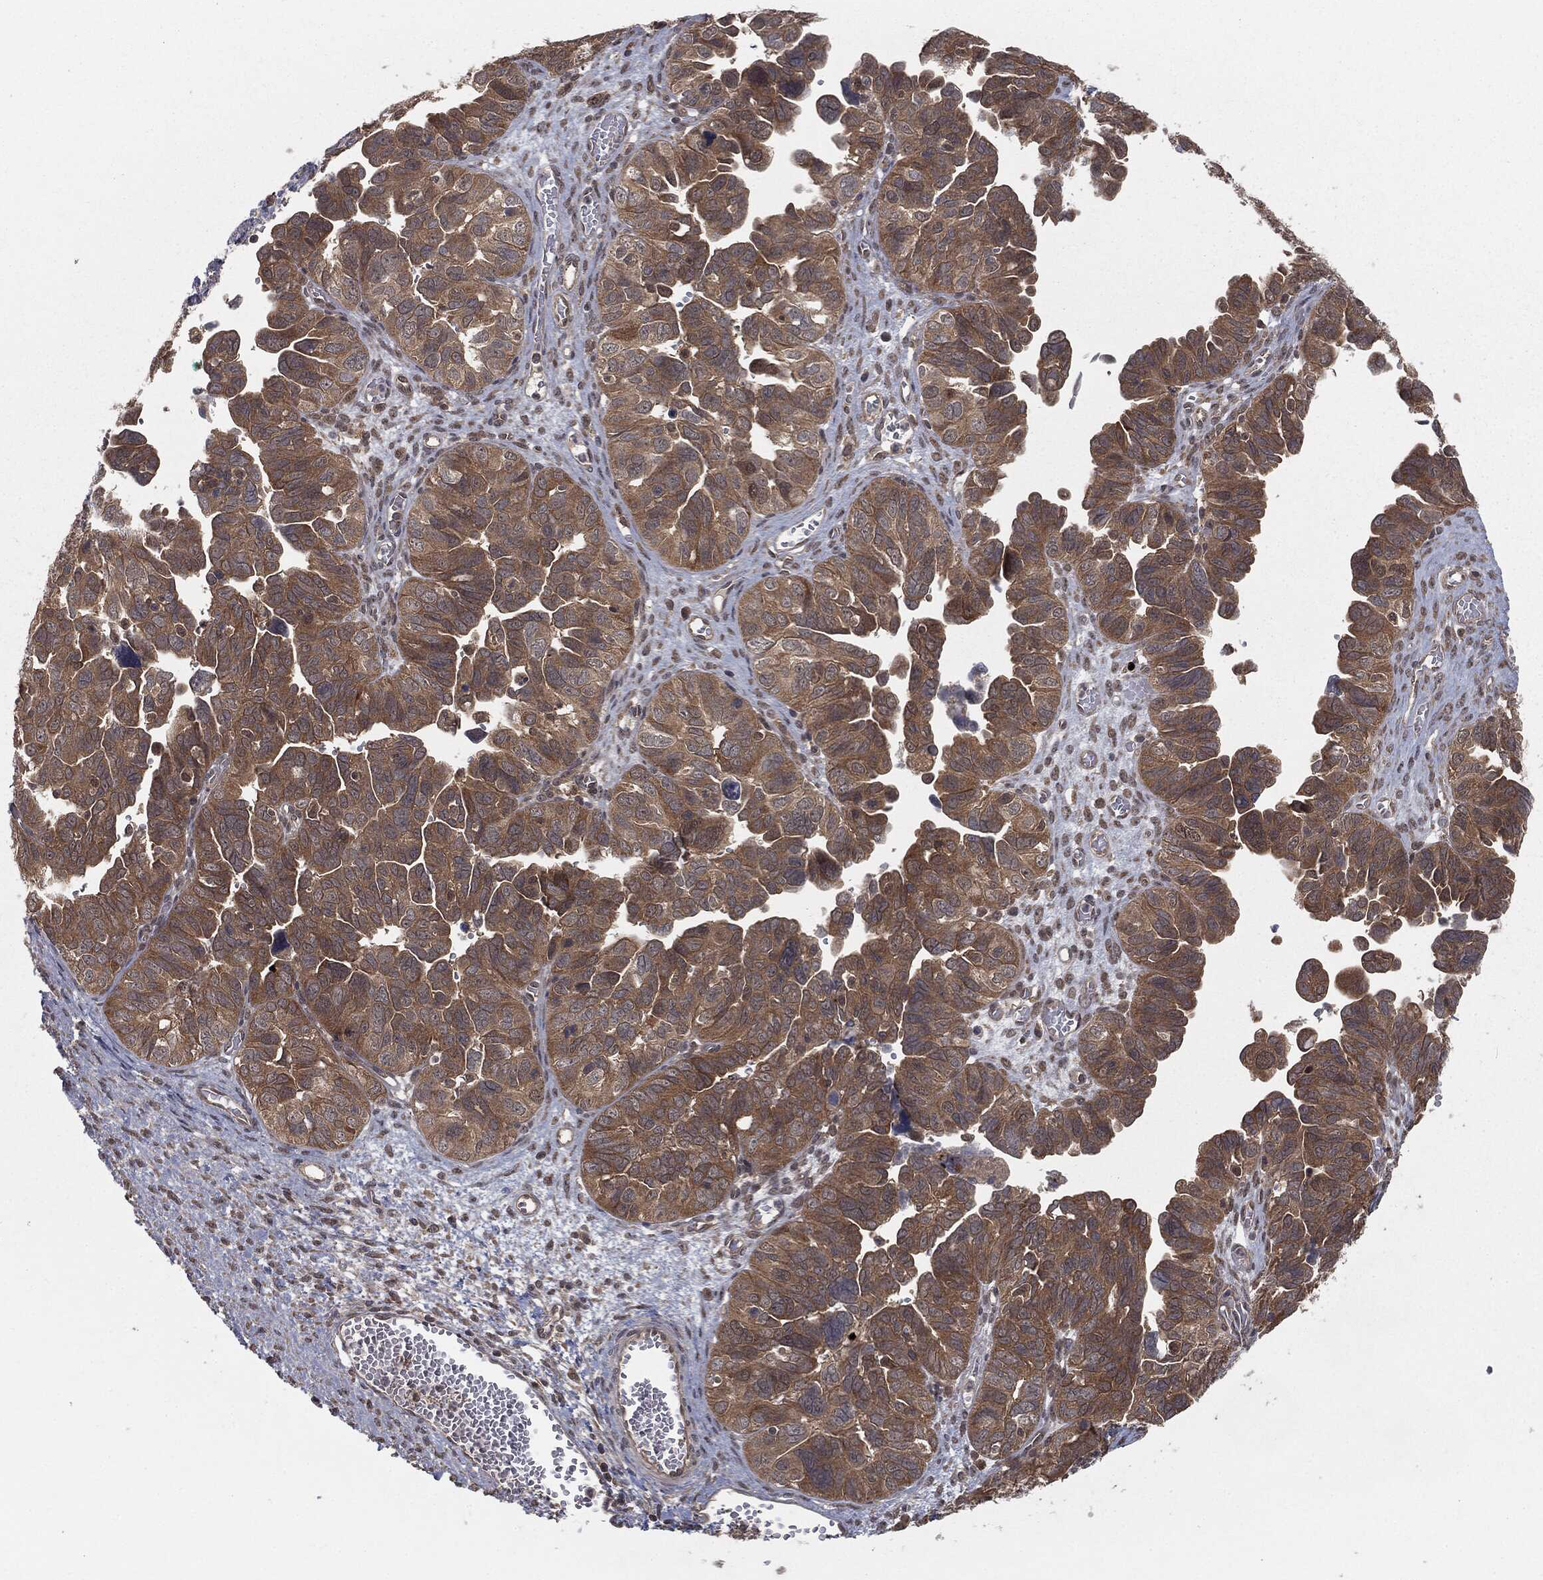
{"staining": {"intensity": "moderate", "quantity": "25%-75%", "location": "cytoplasmic/membranous"}, "tissue": "ovarian cancer", "cell_type": "Tumor cells", "image_type": "cancer", "snomed": [{"axis": "morphology", "description": "Cystadenocarcinoma, serous, NOS"}, {"axis": "topography", "description": "Ovary"}], "caption": "Immunohistochemical staining of ovarian serous cystadenocarcinoma displays medium levels of moderate cytoplasmic/membranous staining in about 25%-75% of tumor cells. The staining was performed using DAB, with brown indicating positive protein expression. Nuclei are stained blue with hematoxylin.", "gene": "FBXO7", "patient": {"sex": "female", "age": 64}}